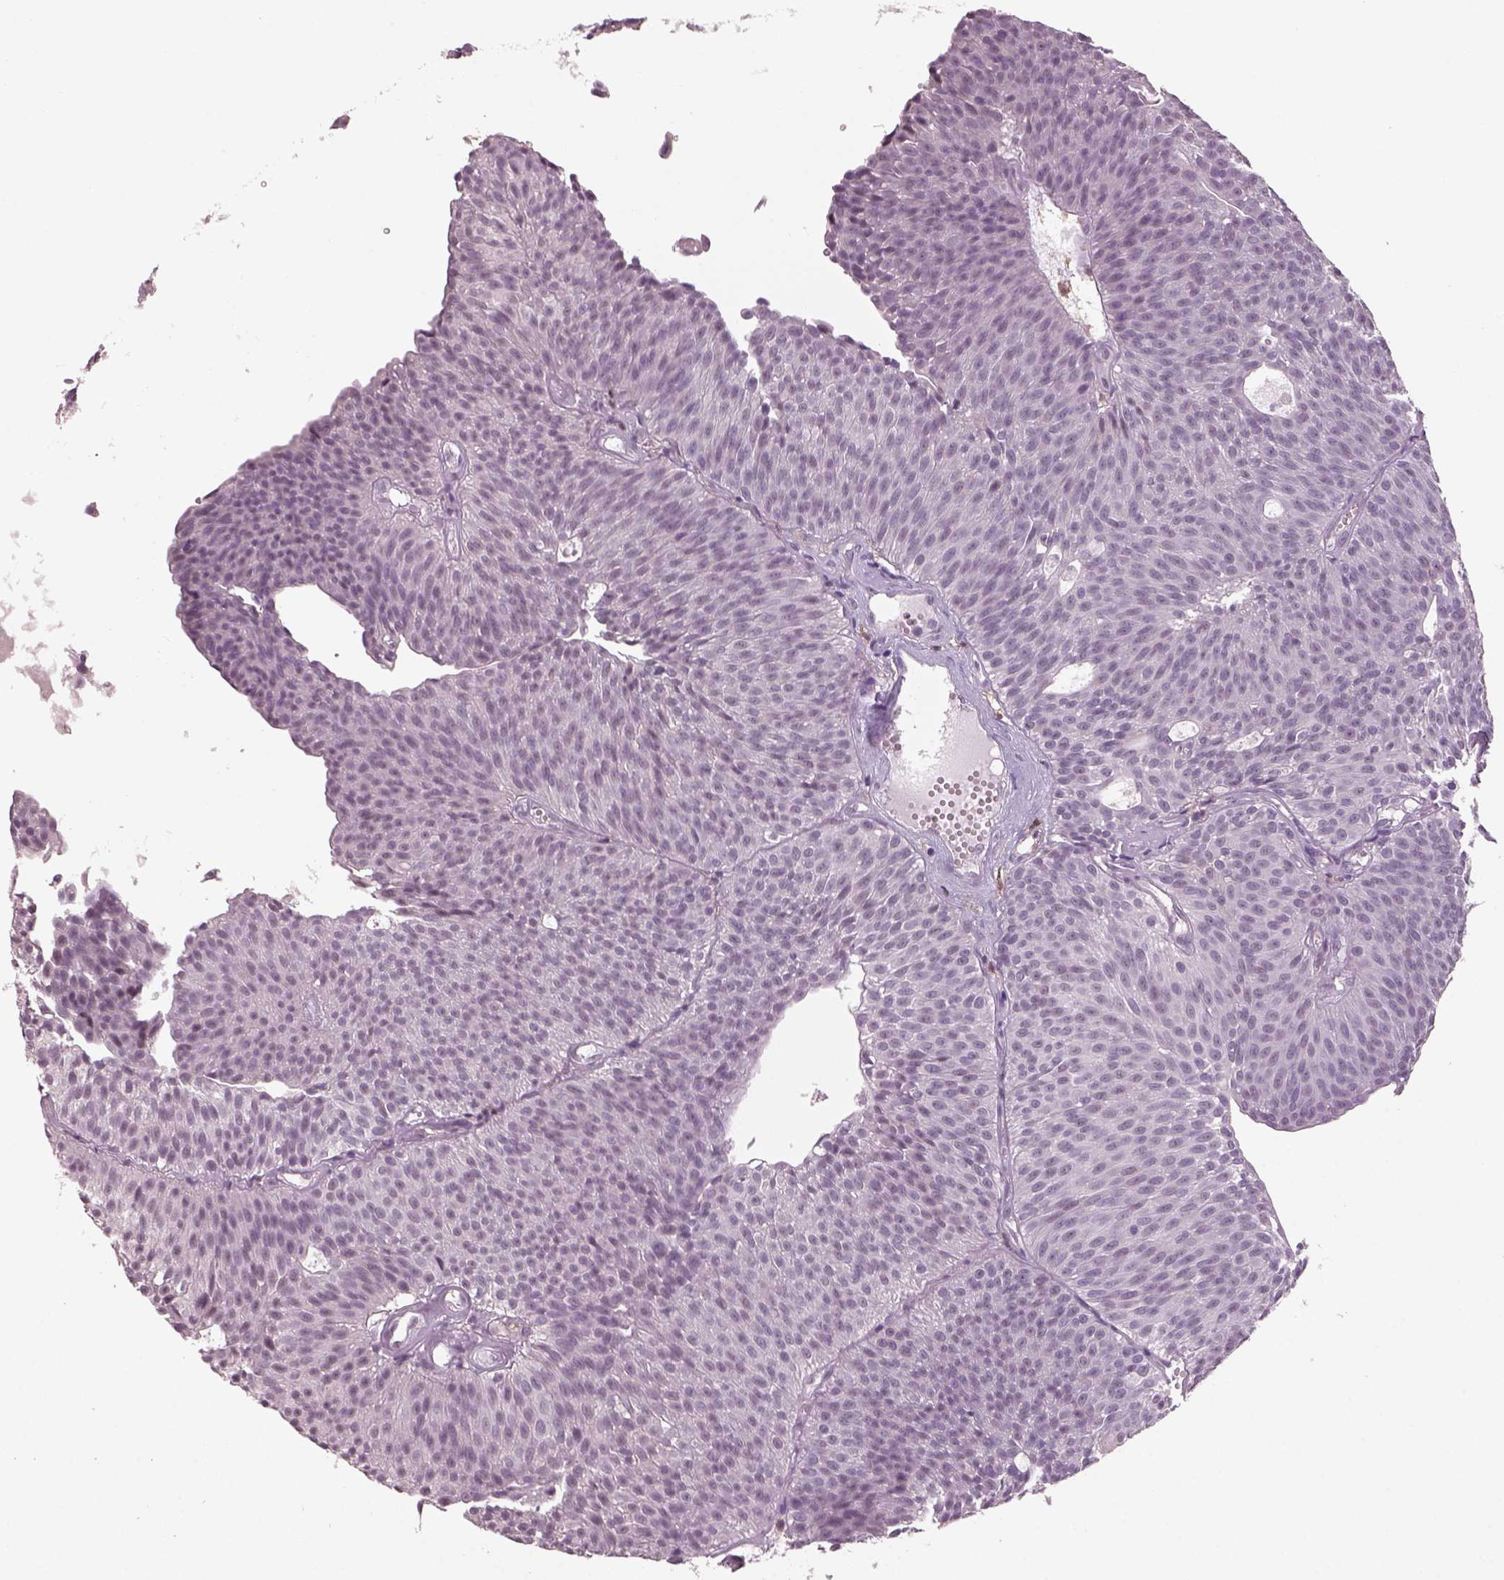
{"staining": {"intensity": "negative", "quantity": "none", "location": "none"}, "tissue": "urothelial cancer", "cell_type": "Tumor cells", "image_type": "cancer", "snomed": [{"axis": "morphology", "description": "Urothelial carcinoma, Low grade"}, {"axis": "topography", "description": "Urinary bladder"}], "caption": "Urothelial cancer was stained to show a protein in brown. There is no significant expression in tumor cells. (DAB (3,3'-diaminobenzidine) immunohistochemistry (IHC), high magnification).", "gene": "NAT8", "patient": {"sex": "male", "age": 63}}